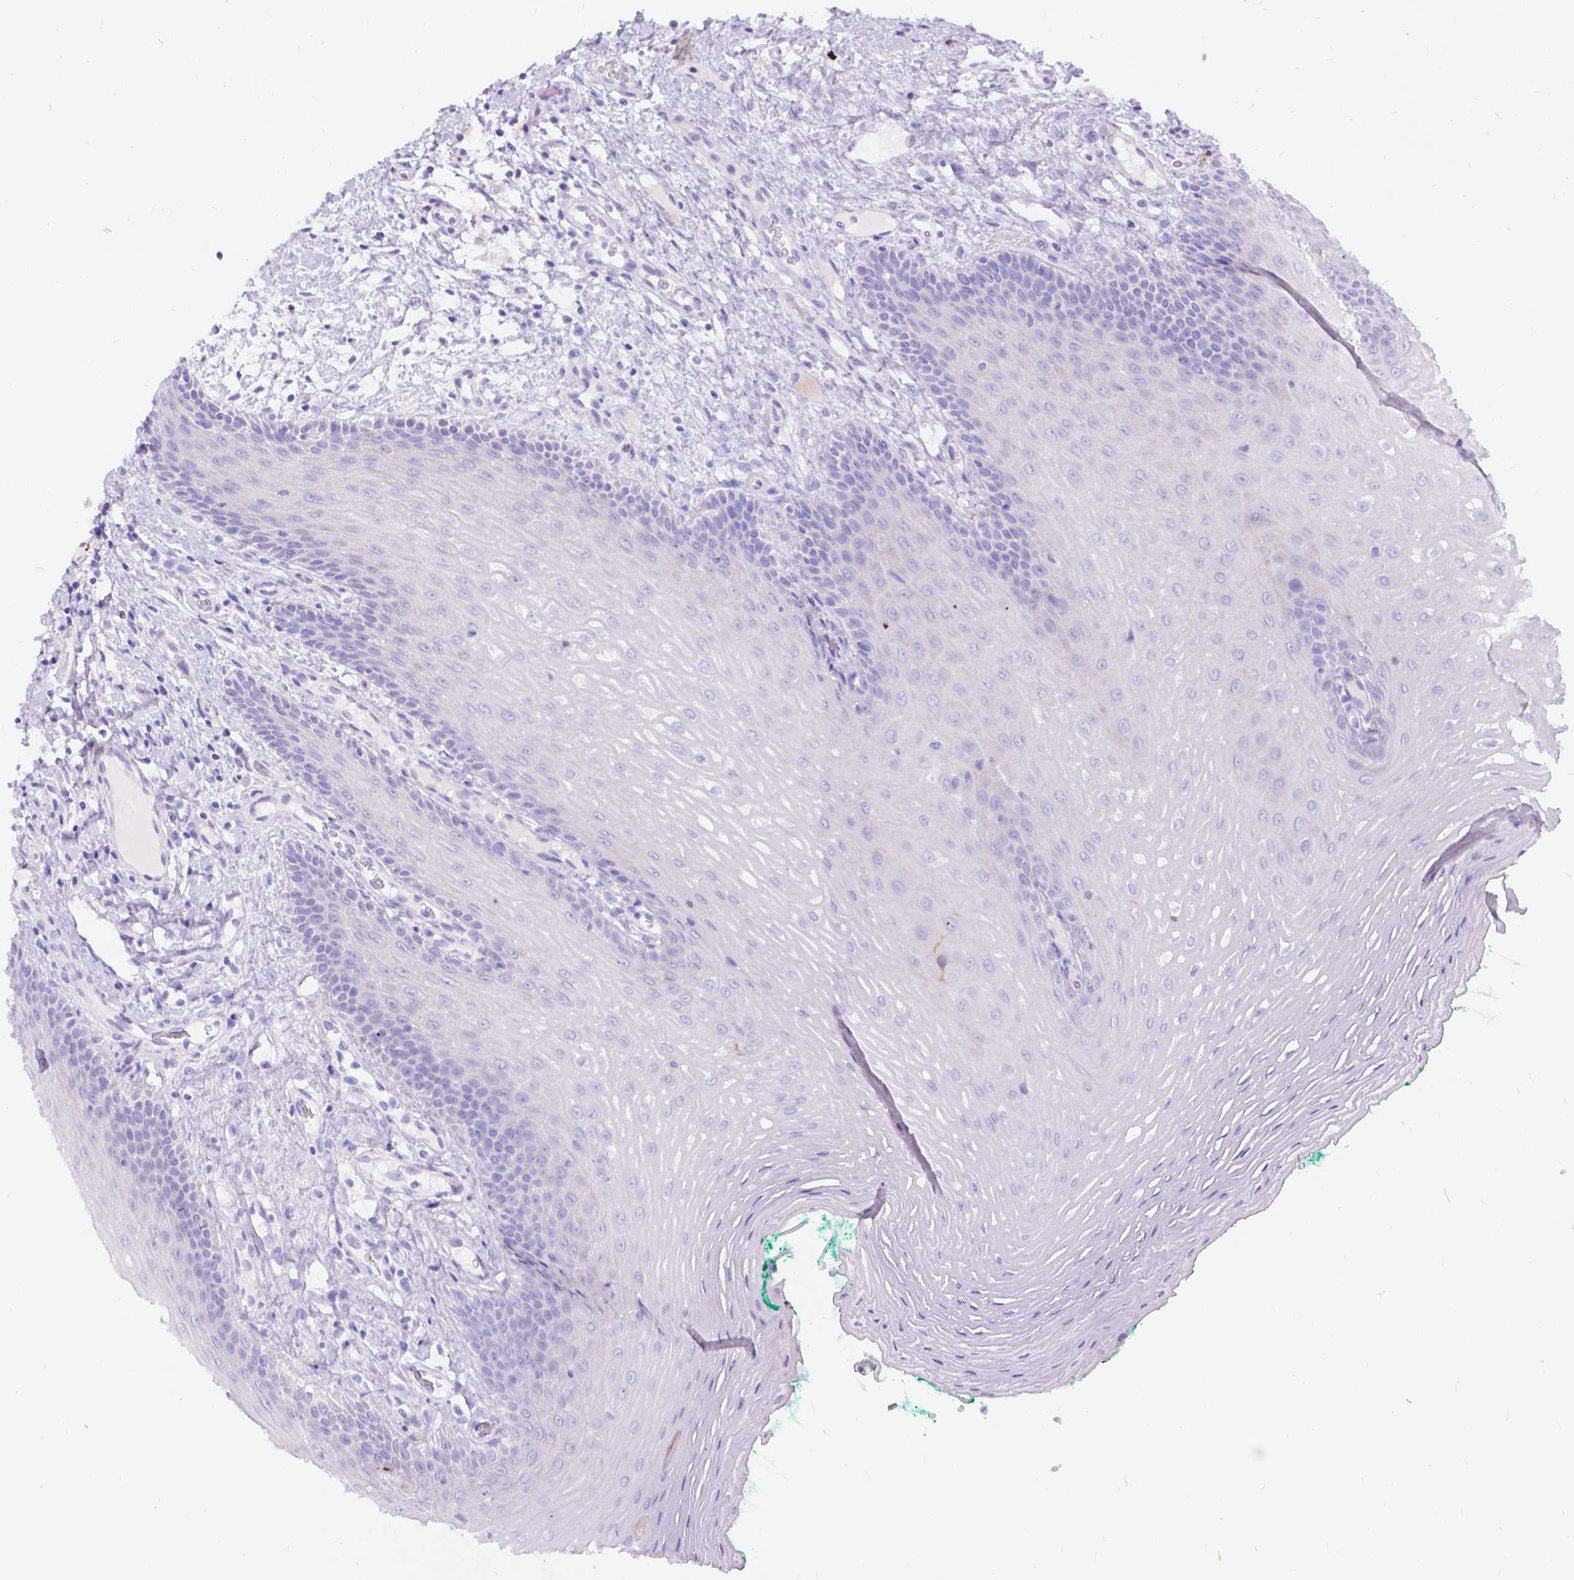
{"staining": {"intensity": "negative", "quantity": "none", "location": "none"}, "tissue": "oral mucosa", "cell_type": "Squamous epithelial cells", "image_type": "normal", "snomed": [{"axis": "morphology", "description": "Normal tissue, NOS"}, {"axis": "morphology", "description": "Squamous cell carcinoma, NOS"}, {"axis": "topography", "description": "Oral tissue"}, {"axis": "topography", "description": "Head-Neck"}], "caption": "DAB (3,3'-diaminobenzidine) immunohistochemical staining of normal oral mucosa displays no significant expression in squamous epithelial cells.", "gene": "KLHL10", "patient": {"sex": "male", "age": 78}}